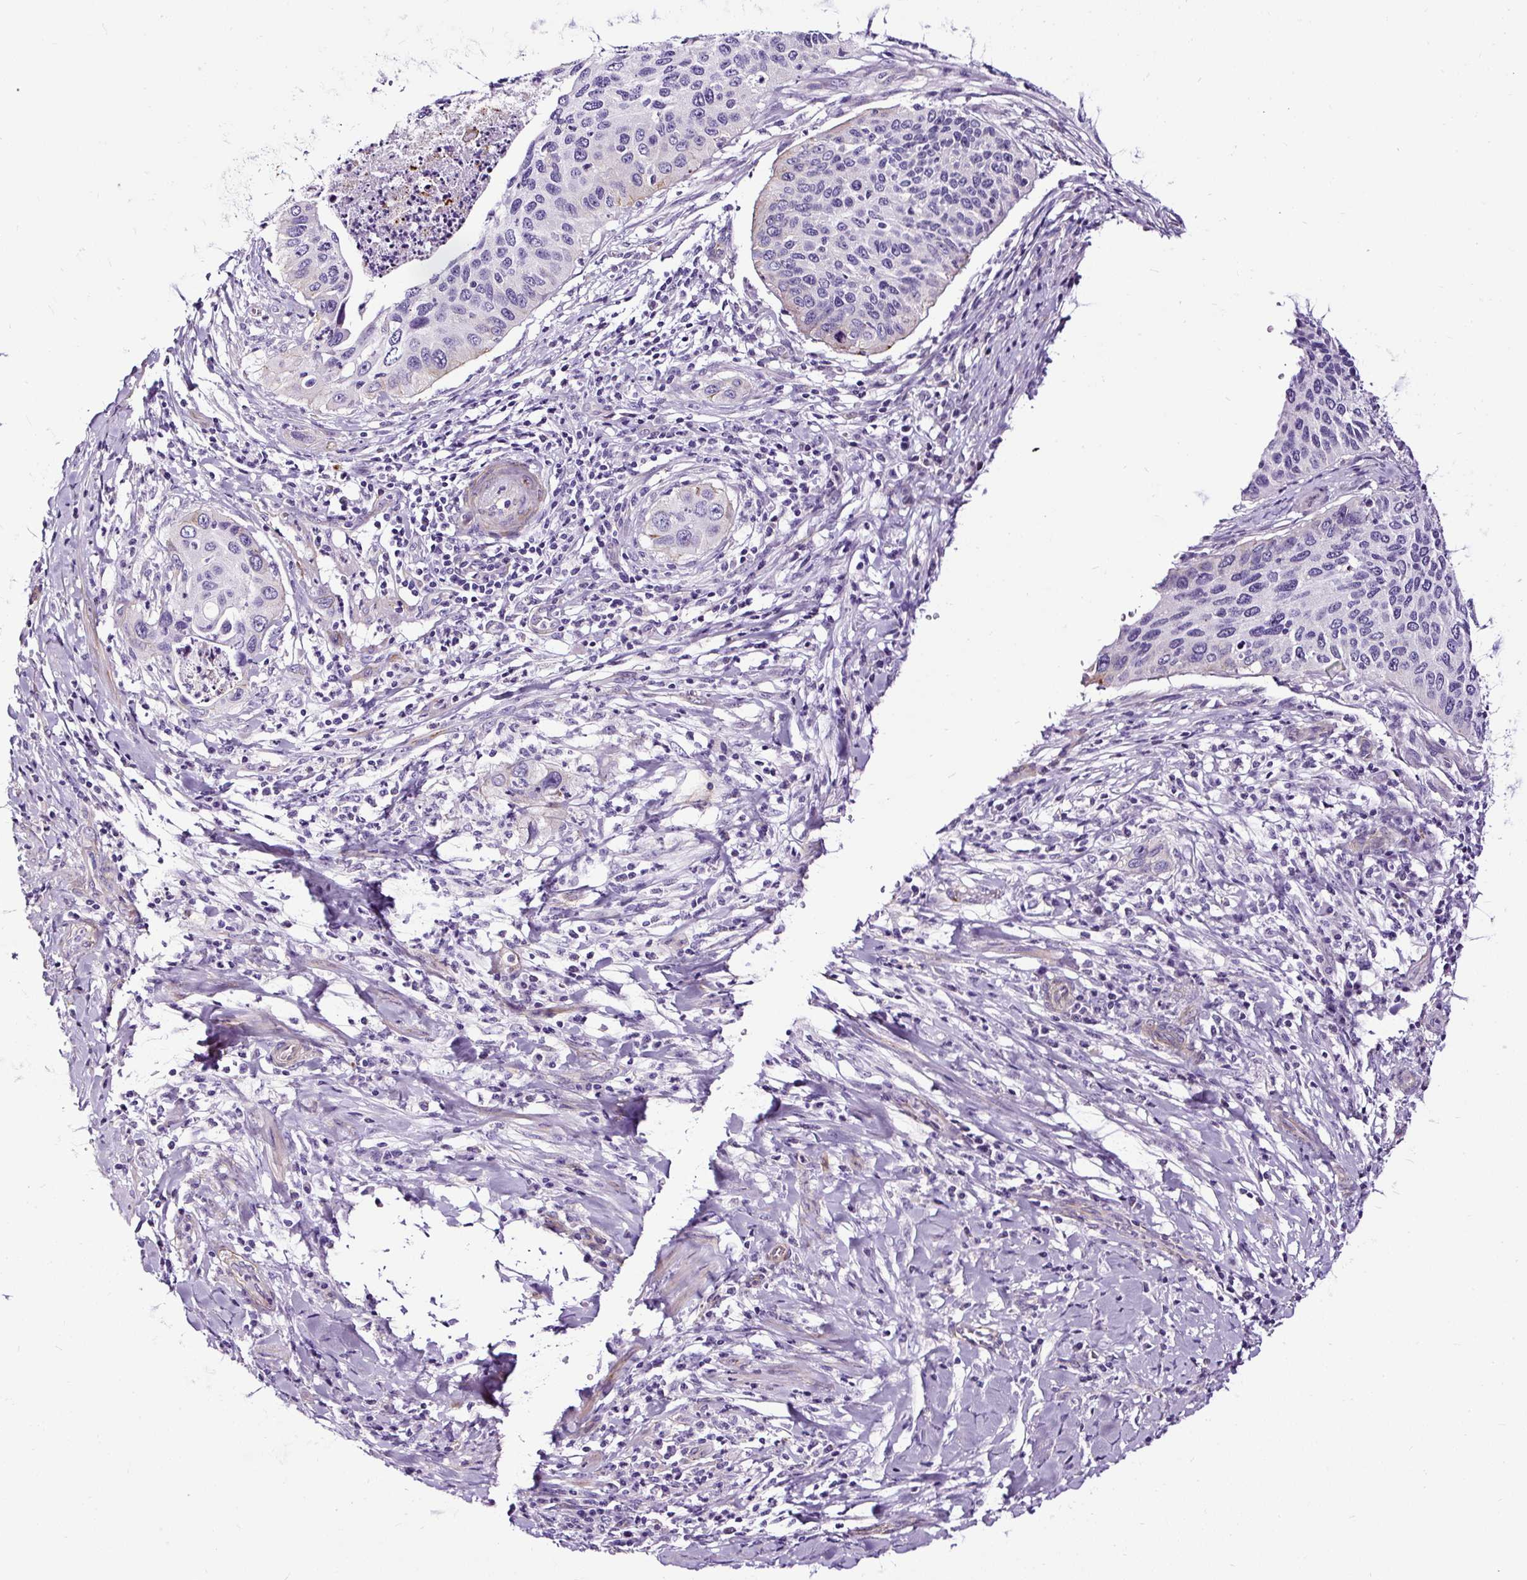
{"staining": {"intensity": "negative", "quantity": "none", "location": "none"}, "tissue": "cervical cancer", "cell_type": "Tumor cells", "image_type": "cancer", "snomed": [{"axis": "morphology", "description": "Squamous cell carcinoma, NOS"}, {"axis": "topography", "description": "Cervix"}], "caption": "Tumor cells are negative for protein expression in human cervical cancer. The staining was performed using DAB (3,3'-diaminobenzidine) to visualize the protein expression in brown, while the nuclei were stained in blue with hematoxylin (Magnification: 20x).", "gene": "SLC7A8", "patient": {"sex": "female", "age": 38}}